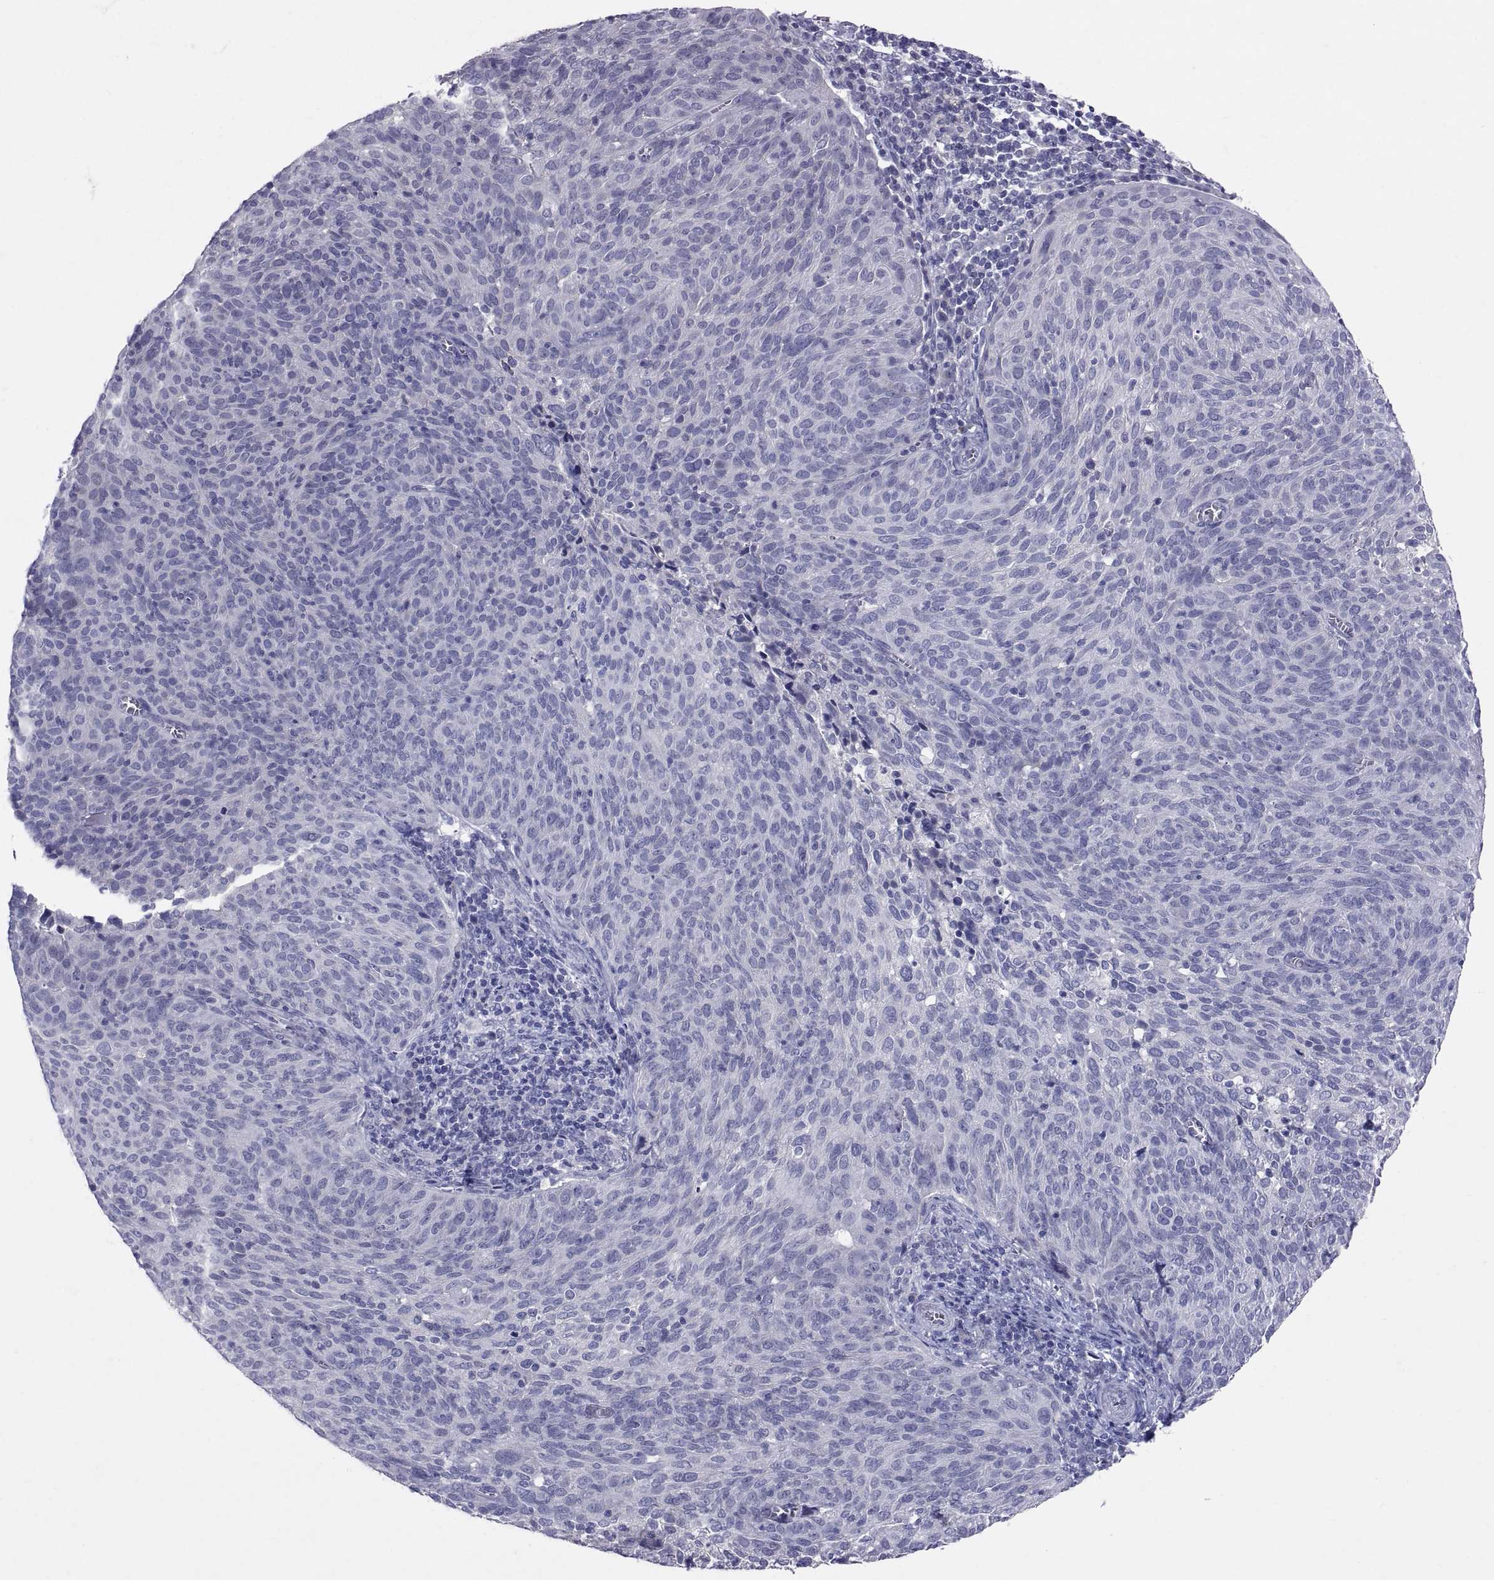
{"staining": {"intensity": "negative", "quantity": "none", "location": "none"}, "tissue": "cervical cancer", "cell_type": "Tumor cells", "image_type": "cancer", "snomed": [{"axis": "morphology", "description": "Squamous cell carcinoma, NOS"}, {"axis": "topography", "description": "Cervix"}], "caption": "Immunohistochemical staining of cervical cancer (squamous cell carcinoma) shows no significant staining in tumor cells.", "gene": "PTN", "patient": {"sex": "female", "age": 39}}